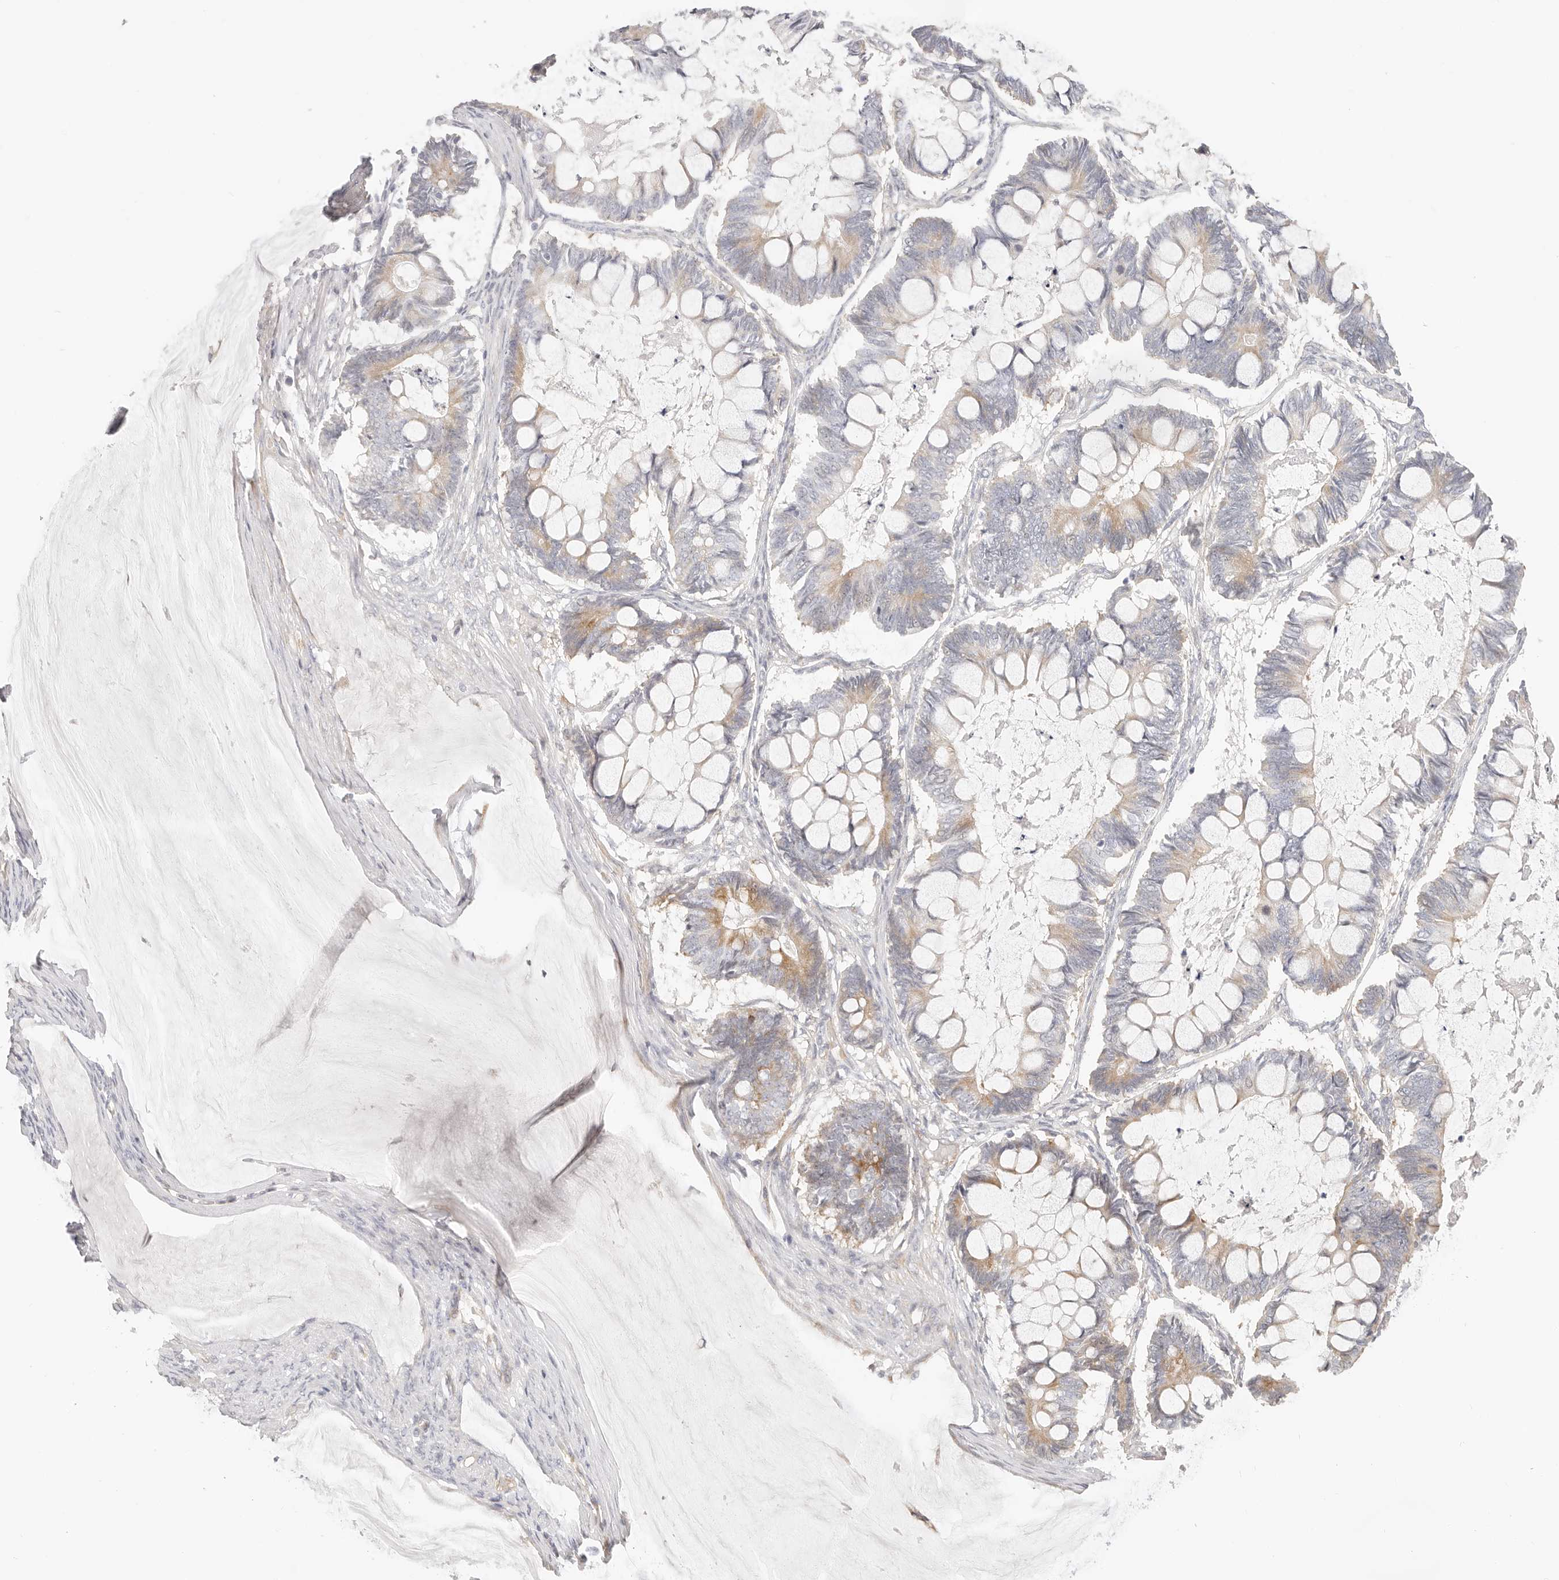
{"staining": {"intensity": "moderate", "quantity": "<25%", "location": "cytoplasmic/membranous"}, "tissue": "ovarian cancer", "cell_type": "Tumor cells", "image_type": "cancer", "snomed": [{"axis": "morphology", "description": "Cystadenocarcinoma, mucinous, NOS"}, {"axis": "topography", "description": "Ovary"}], "caption": "Protein positivity by IHC displays moderate cytoplasmic/membranous staining in approximately <25% of tumor cells in ovarian cancer (mucinous cystadenocarcinoma).", "gene": "DTNBP1", "patient": {"sex": "female", "age": 61}}